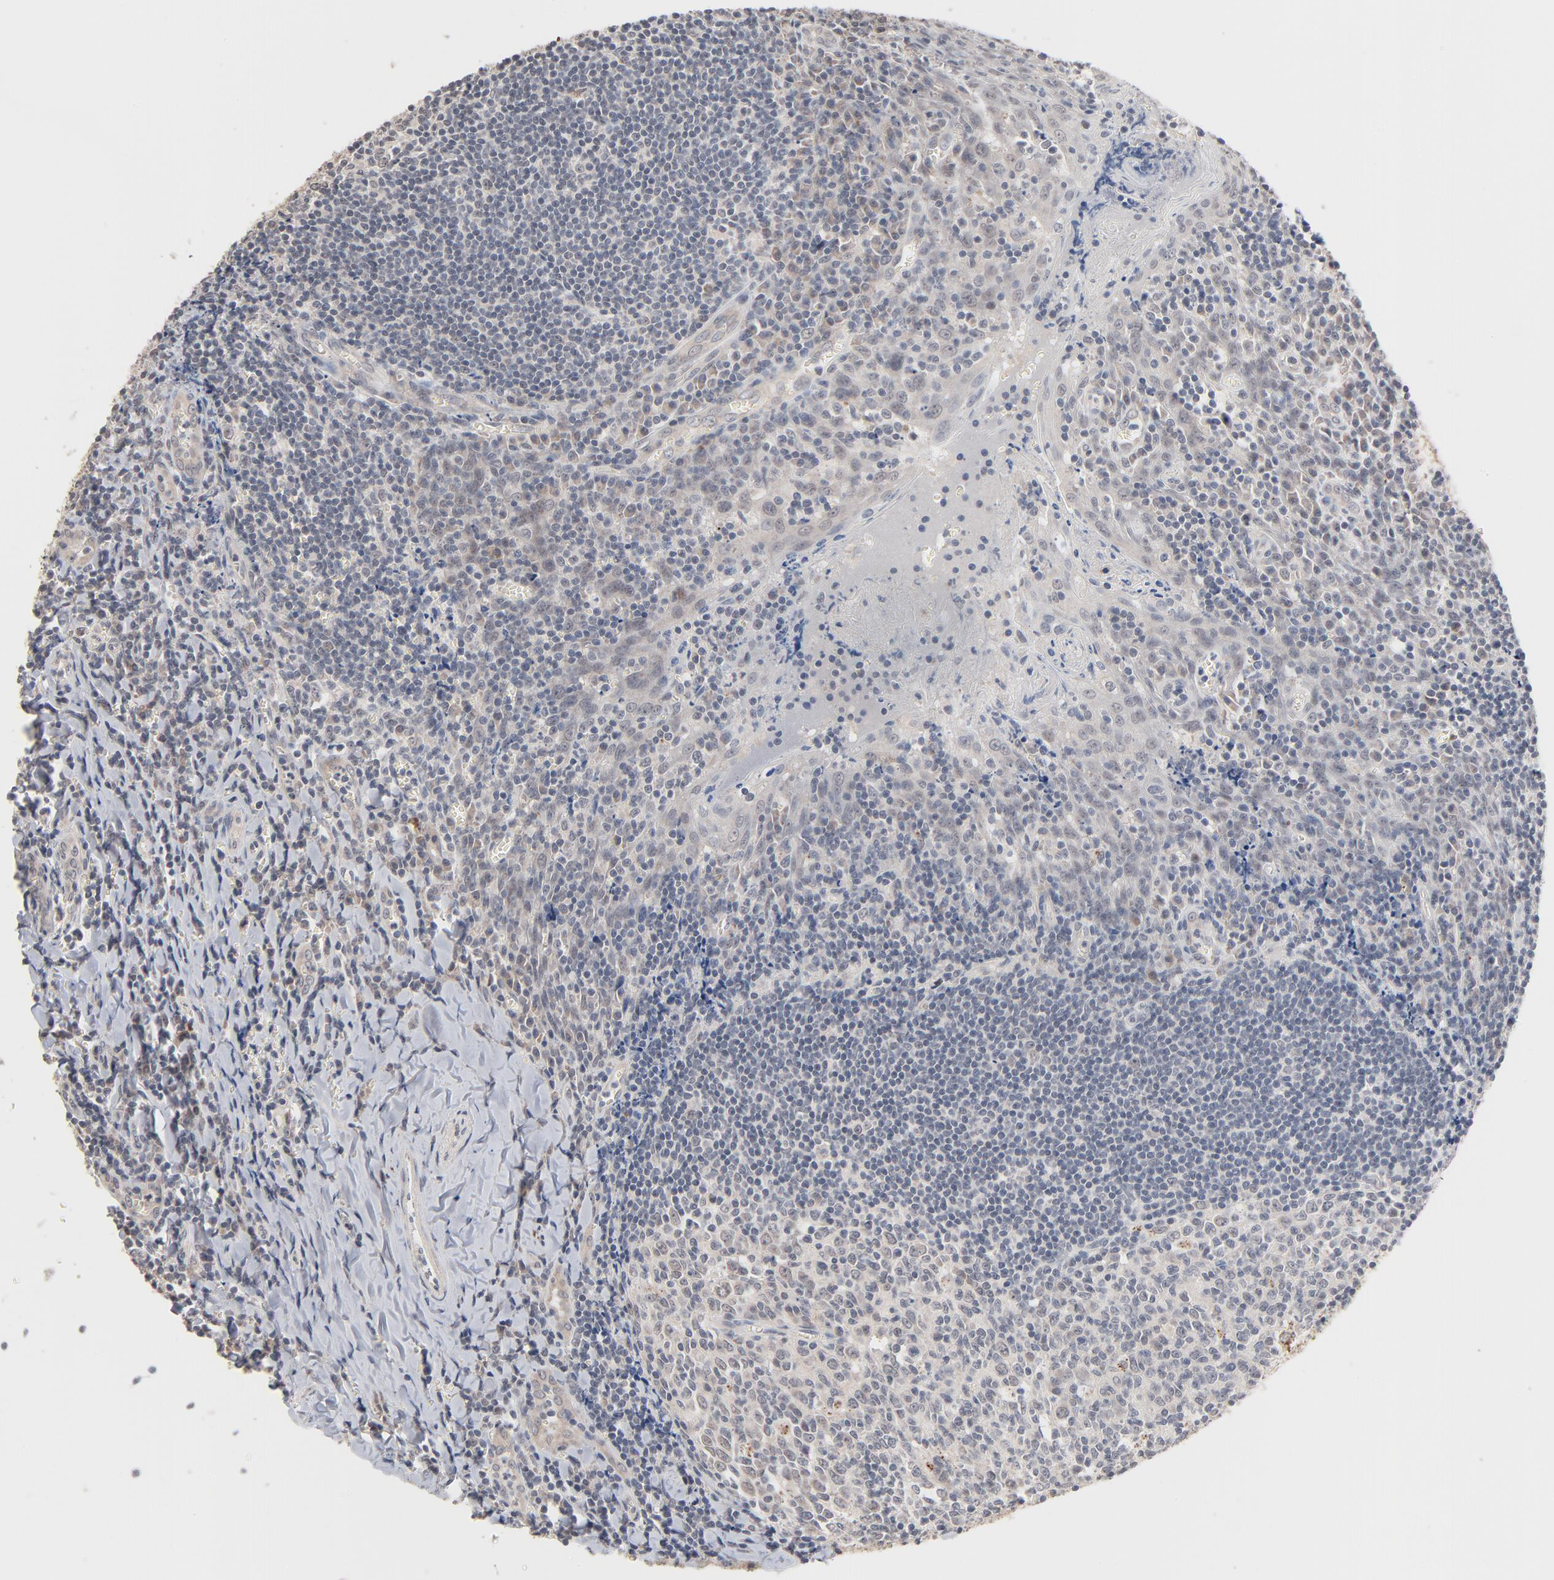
{"staining": {"intensity": "negative", "quantity": "none", "location": "none"}, "tissue": "tonsil", "cell_type": "Germinal center cells", "image_type": "normal", "snomed": [{"axis": "morphology", "description": "Normal tissue, NOS"}, {"axis": "topography", "description": "Tonsil"}], "caption": "Human tonsil stained for a protein using IHC reveals no positivity in germinal center cells.", "gene": "MSL2", "patient": {"sex": "male", "age": 20}}